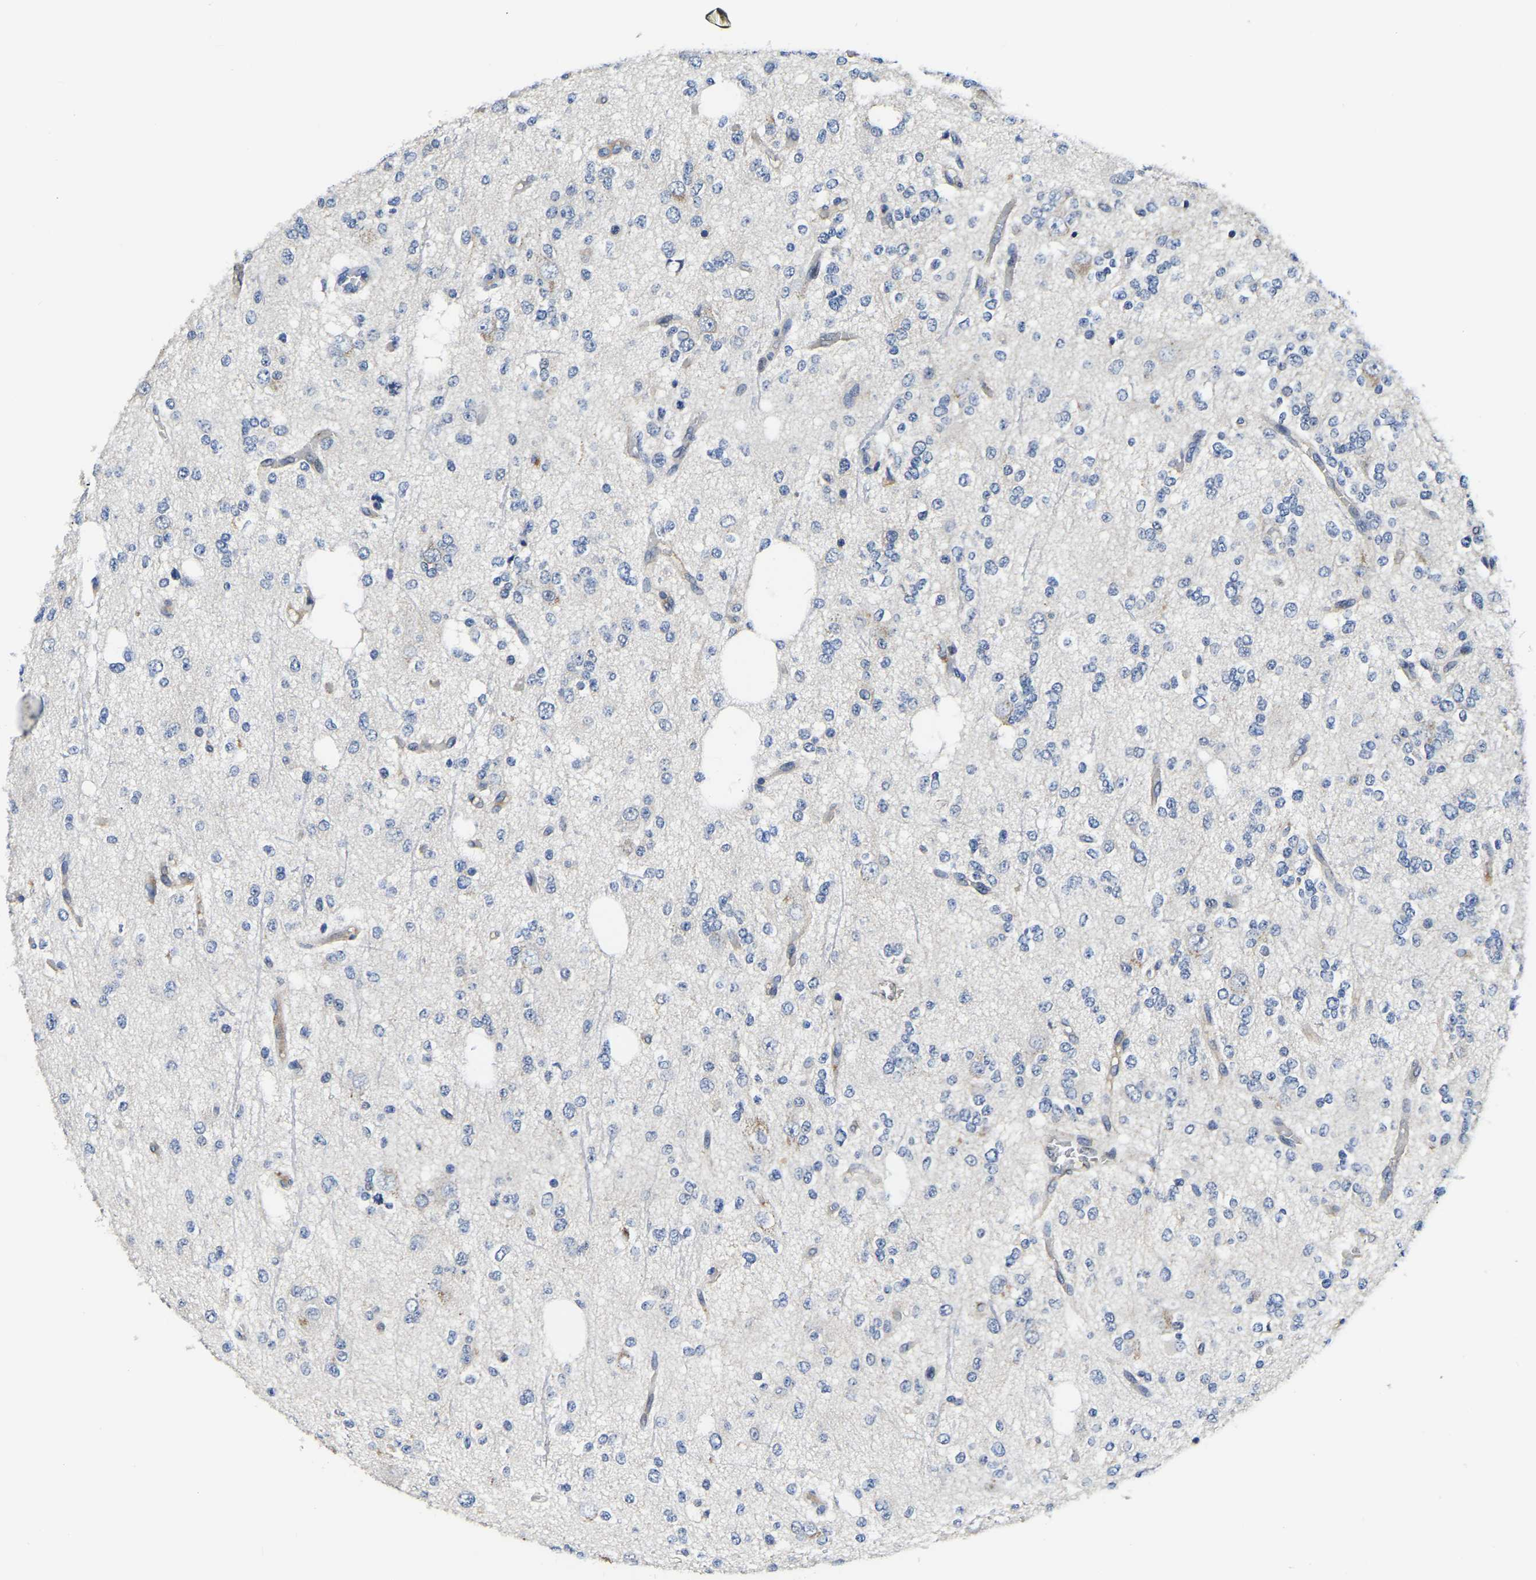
{"staining": {"intensity": "negative", "quantity": "none", "location": "none"}, "tissue": "glioma", "cell_type": "Tumor cells", "image_type": "cancer", "snomed": [{"axis": "morphology", "description": "Glioma, malignant, Low grade"}, {"axis": "topography", "description": "Brain"}], "caption": "Low-grade glioma (malignant) was stained to show a protein in brown. There is no significant staining in tumor cells. (Stains: DAB immunohistochemistry with hematoxylin counter stain, Microscopy: brightfield microscopy at high magnification).", "gene": "ITGA2", "patient": {"sex": "male", "age": 38}}